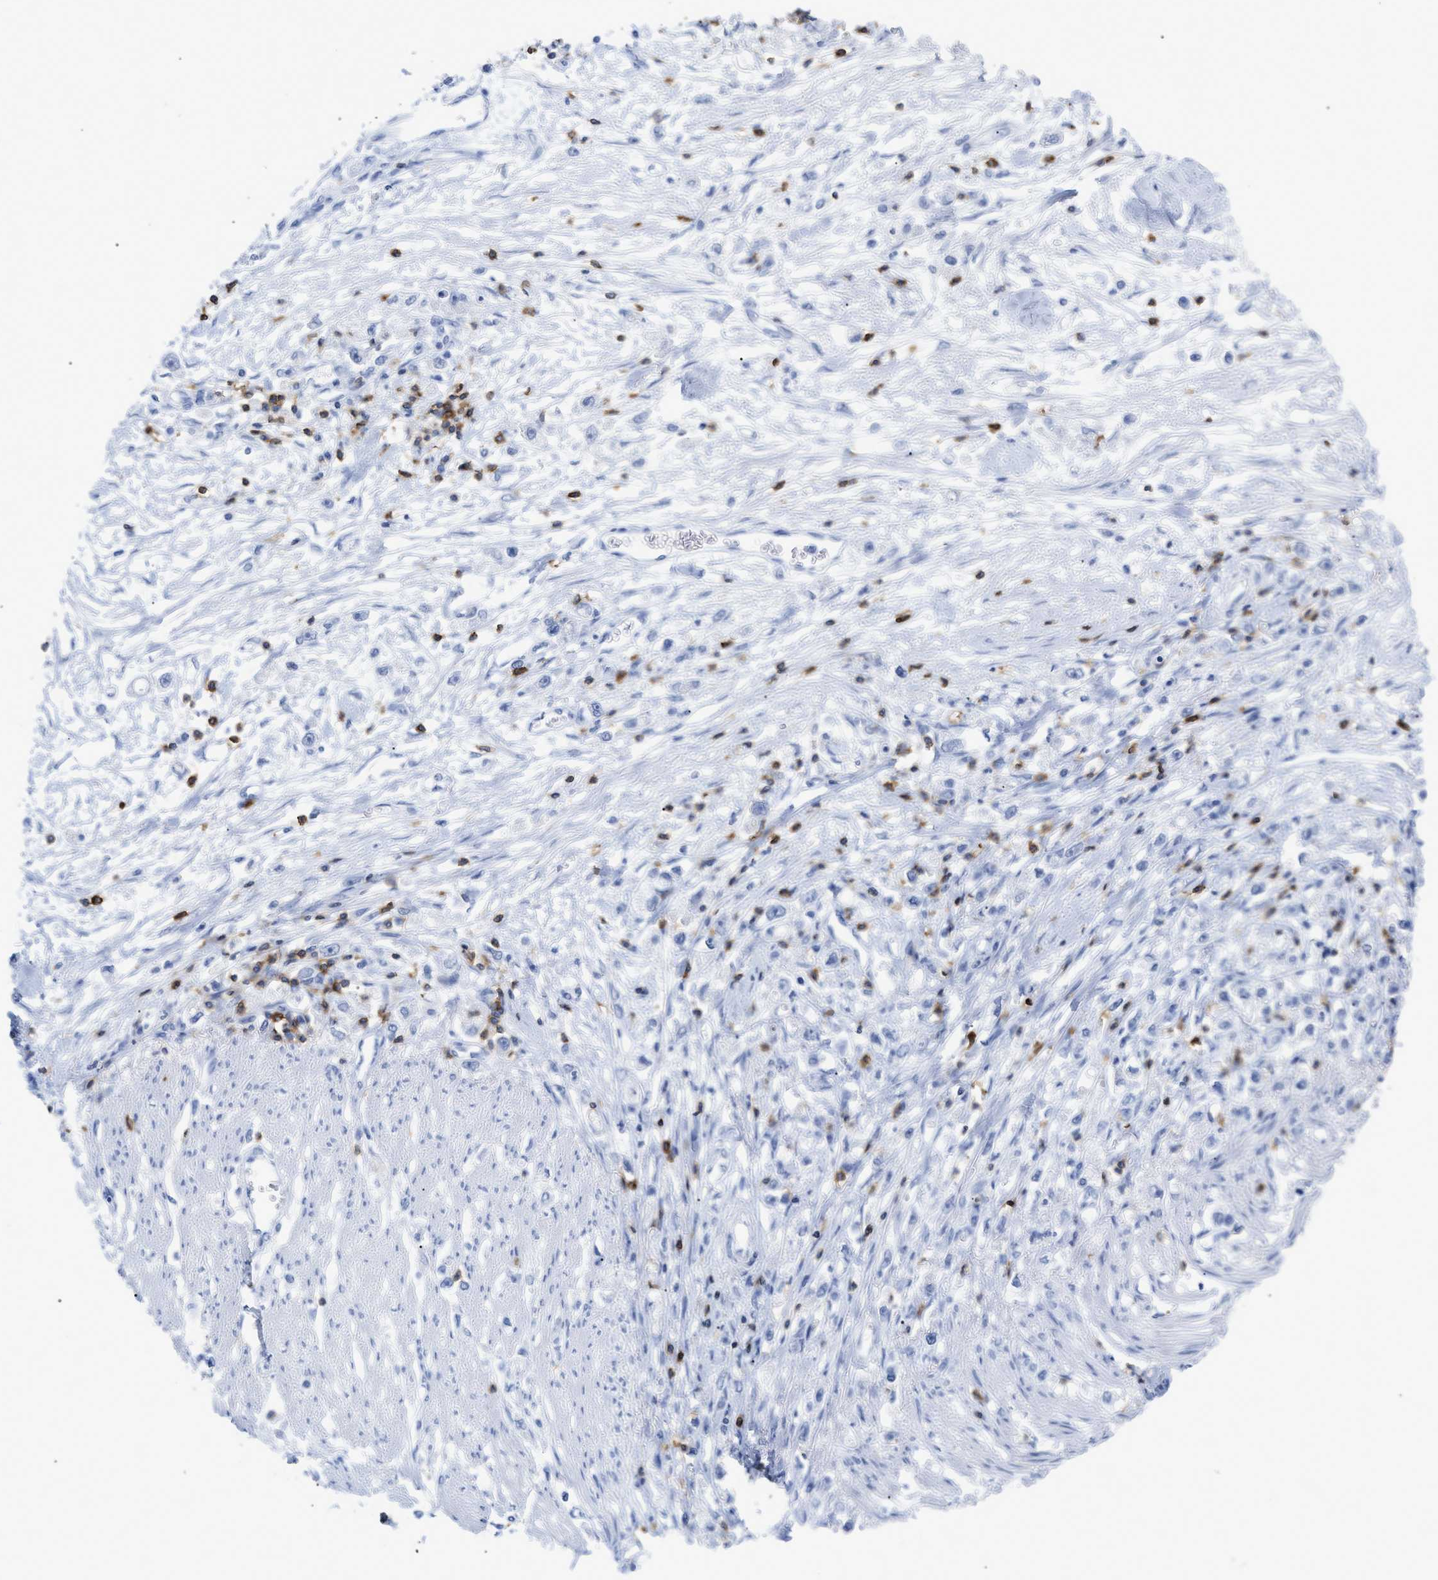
{"staining": {"intensity": "negative", "quantity": "none", "location": "none"}, "tissue": "stomach cancer", "cell_type": "Tumor cells", "image_type": "cancer", "snomed": [{"axis": "morphology", "description": "Adenocarcinoma, NOS"}, {"axis": "topography", "description": "Stomach"}], "caption": "Tumor cells are negative for protein expression in human stomach cancer.", "gene": "CD5", "patient": {"sex": "female", "age": 59}}